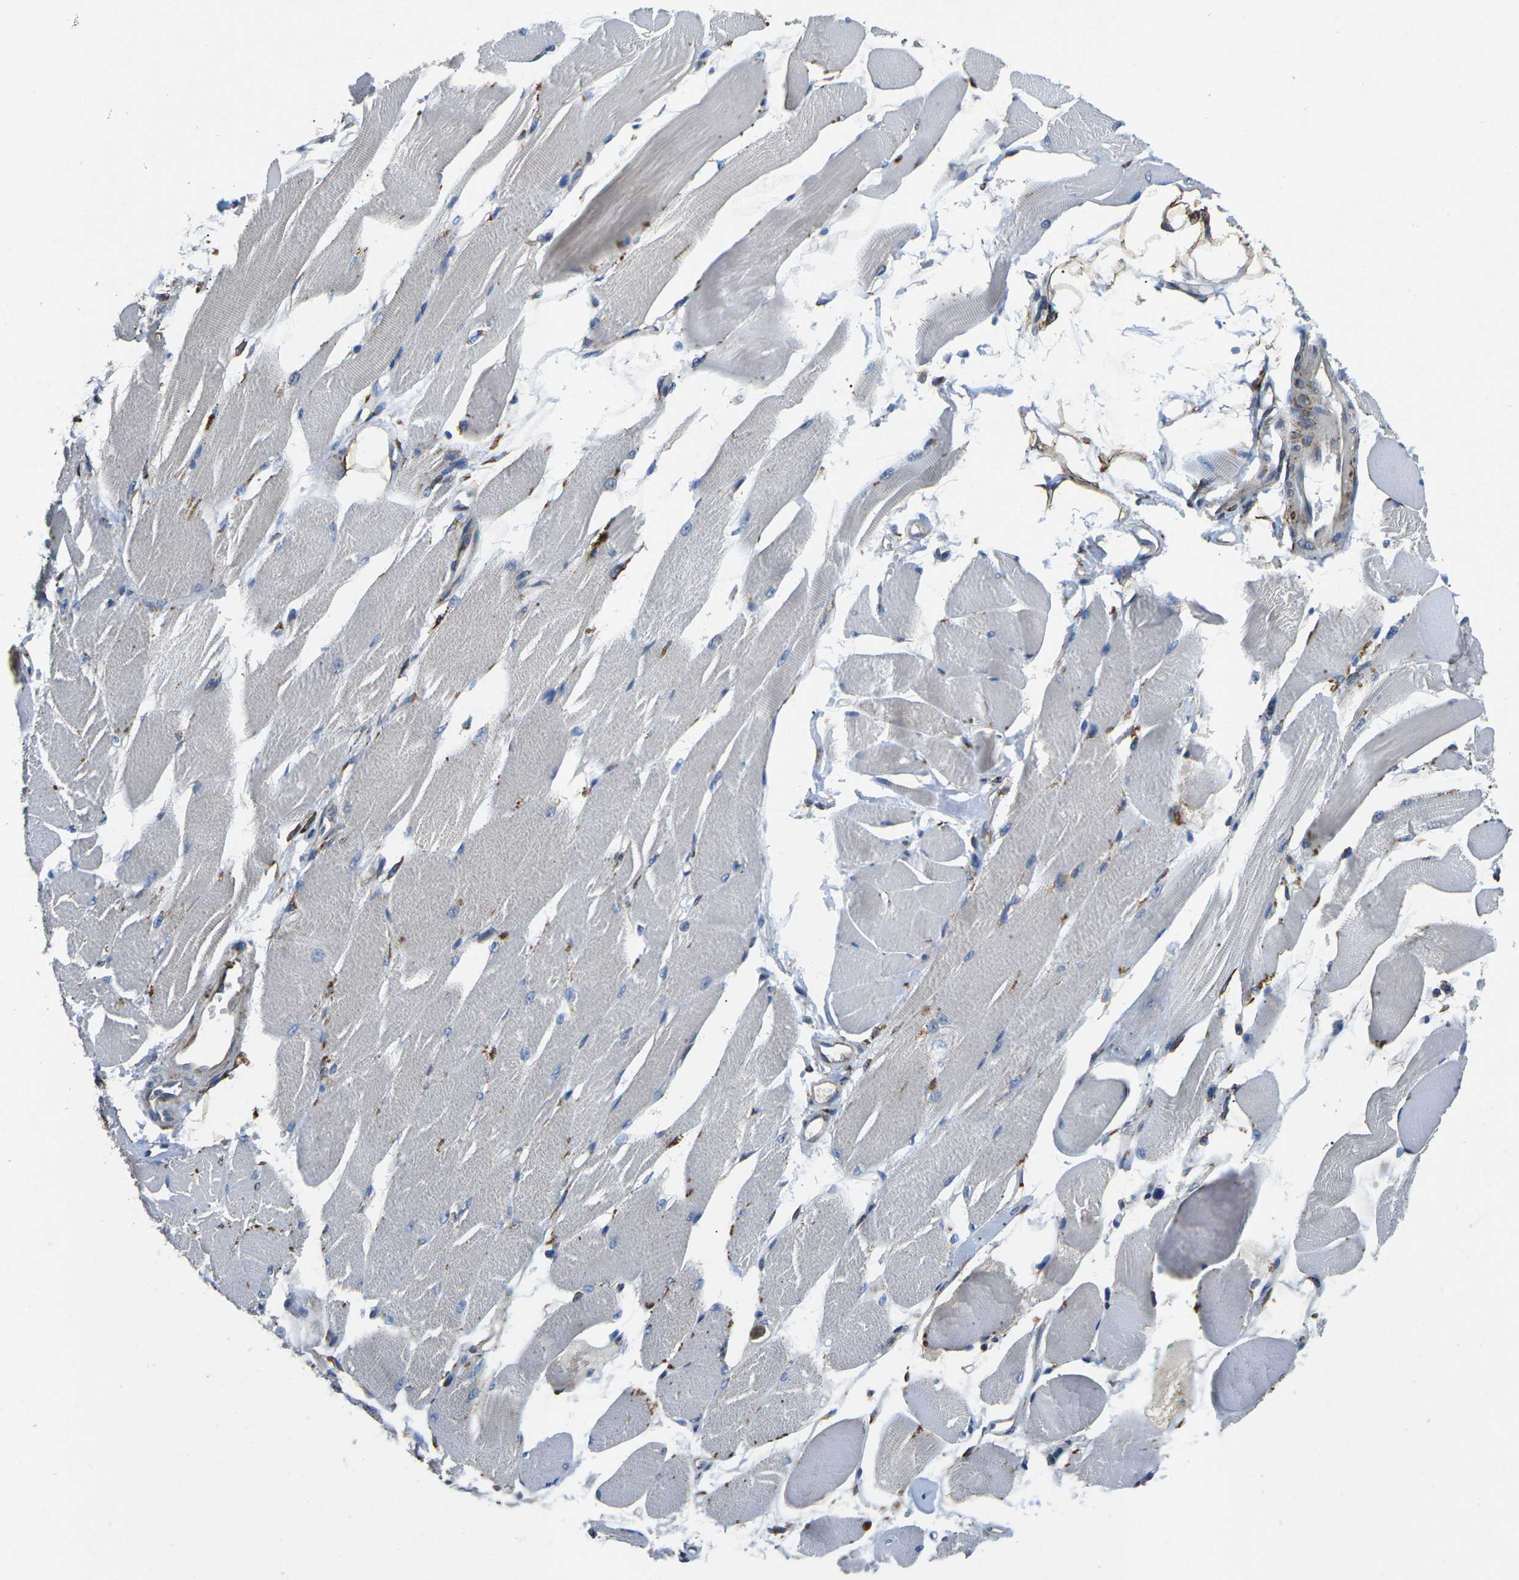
{"staining": {"intensity": "negative", "quantity": "none", "location": "none"}, "tissue": "skeletal muscle", "cell_type": "Myocytes", "image_type": "normal", "snomed": [{"axis": "morphology", "description": "Normal tissue, NOS"}, {"axis": "topography", "description": "Skeletal muscle"}, {"axis": "topography", "description": "Peripheral nerve tissue"}], "caption": "Photomicrograph shows no protein positivity in myocytes of benign skeletal muscle.", "gene": "PDZD8", "patient": {"sex": "female", "age": 84}}